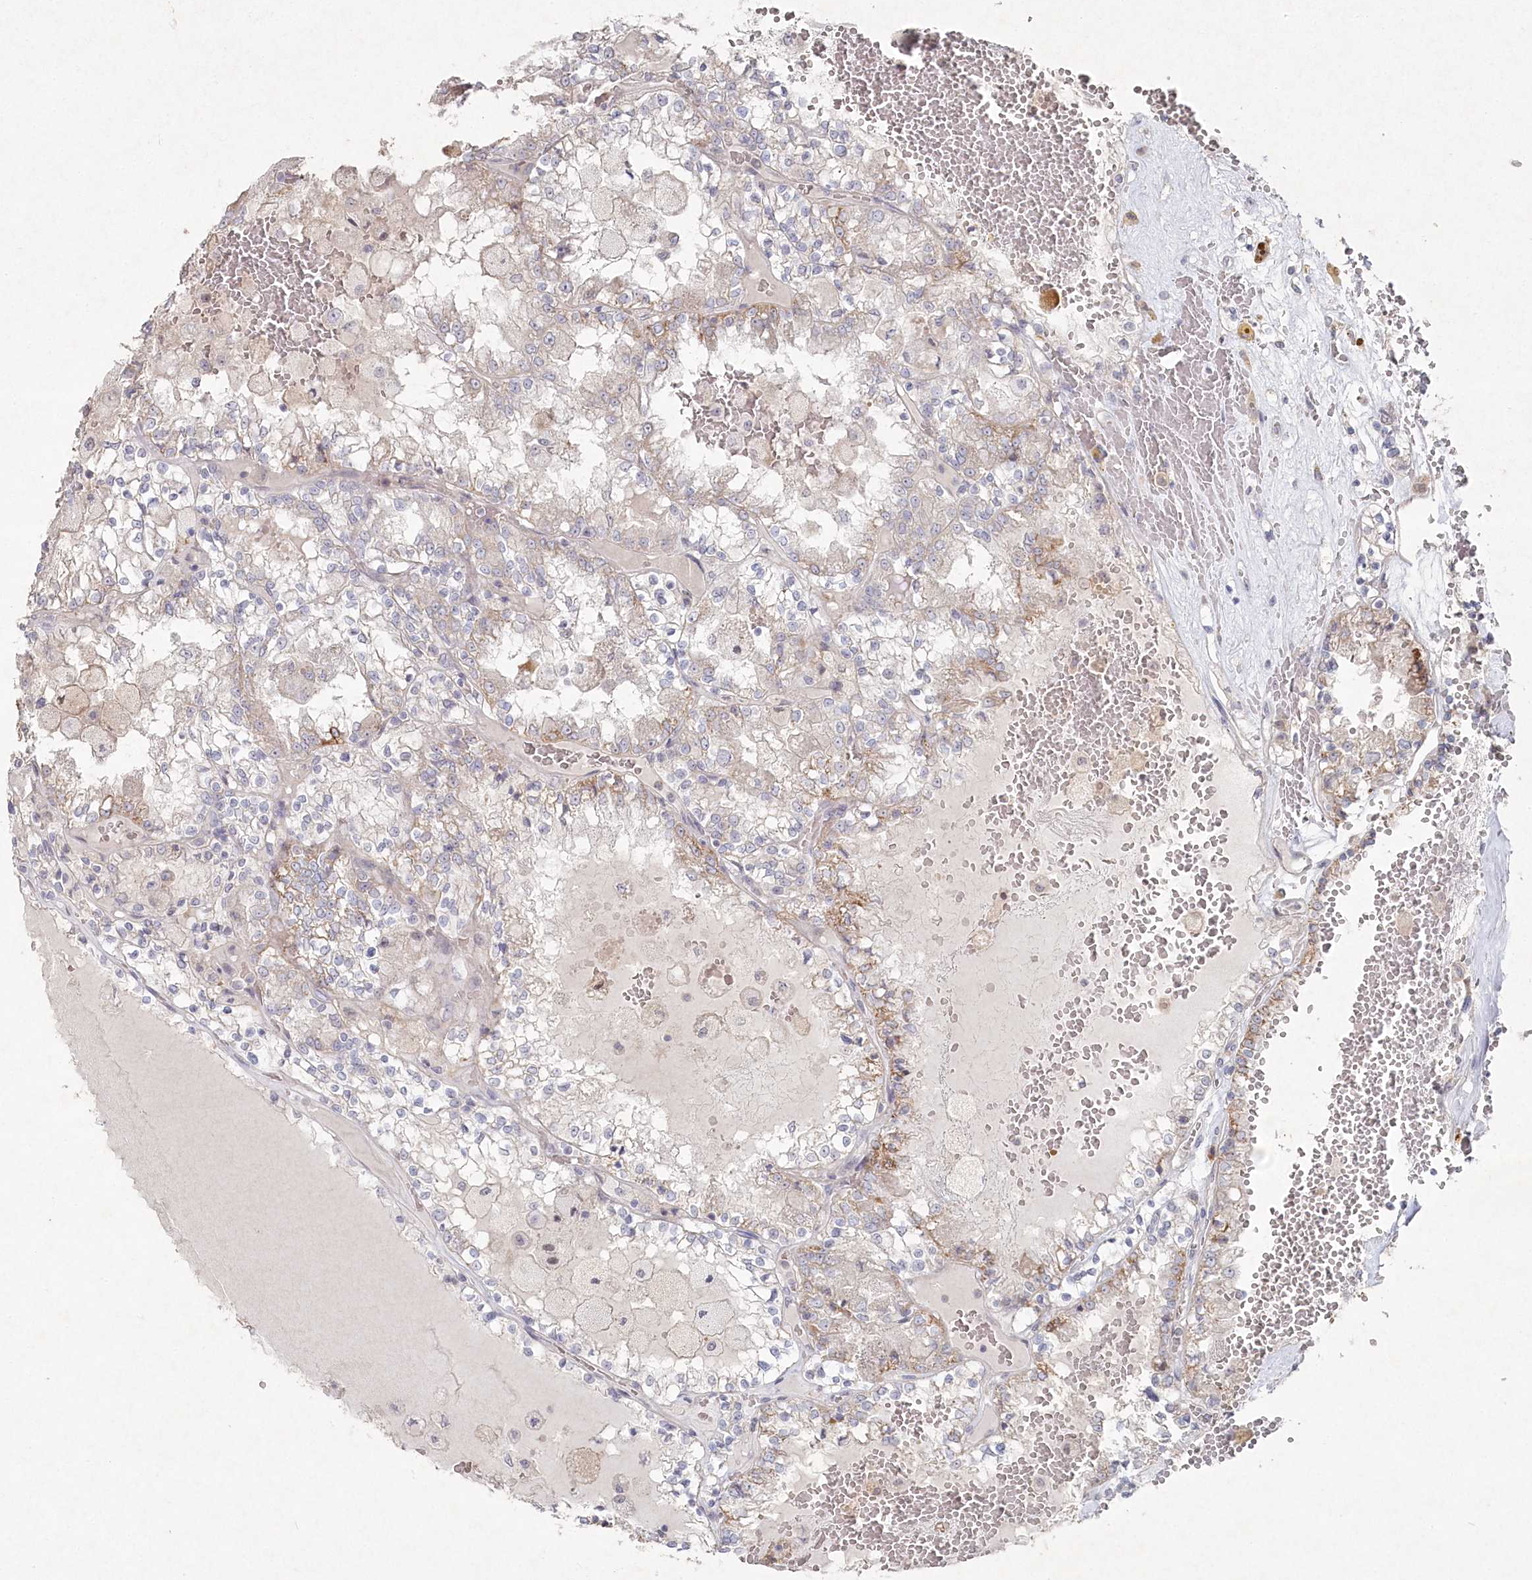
{"staining": {"intensity": "negative", "quantity": "none", "location": "none"}, "tissue": "renal cancer", "cell_type": "Tumor cells", "image_type": "cancer", "snomed": [{"axis": "morphology", "description": "Adenocarcinoma, NOS"}, {"axis": "topography", "description": "Kidney"}], "caption": "Immunohistochemistry (IHC) histopathology image of neoplastic tissue: human adenocarcinoma (renal) stained with DAB demonstrates no significant protein positivity in tumor cells.", "gene": "TGFBRAP1", "patient": {"sex": "female", "age": 56}}